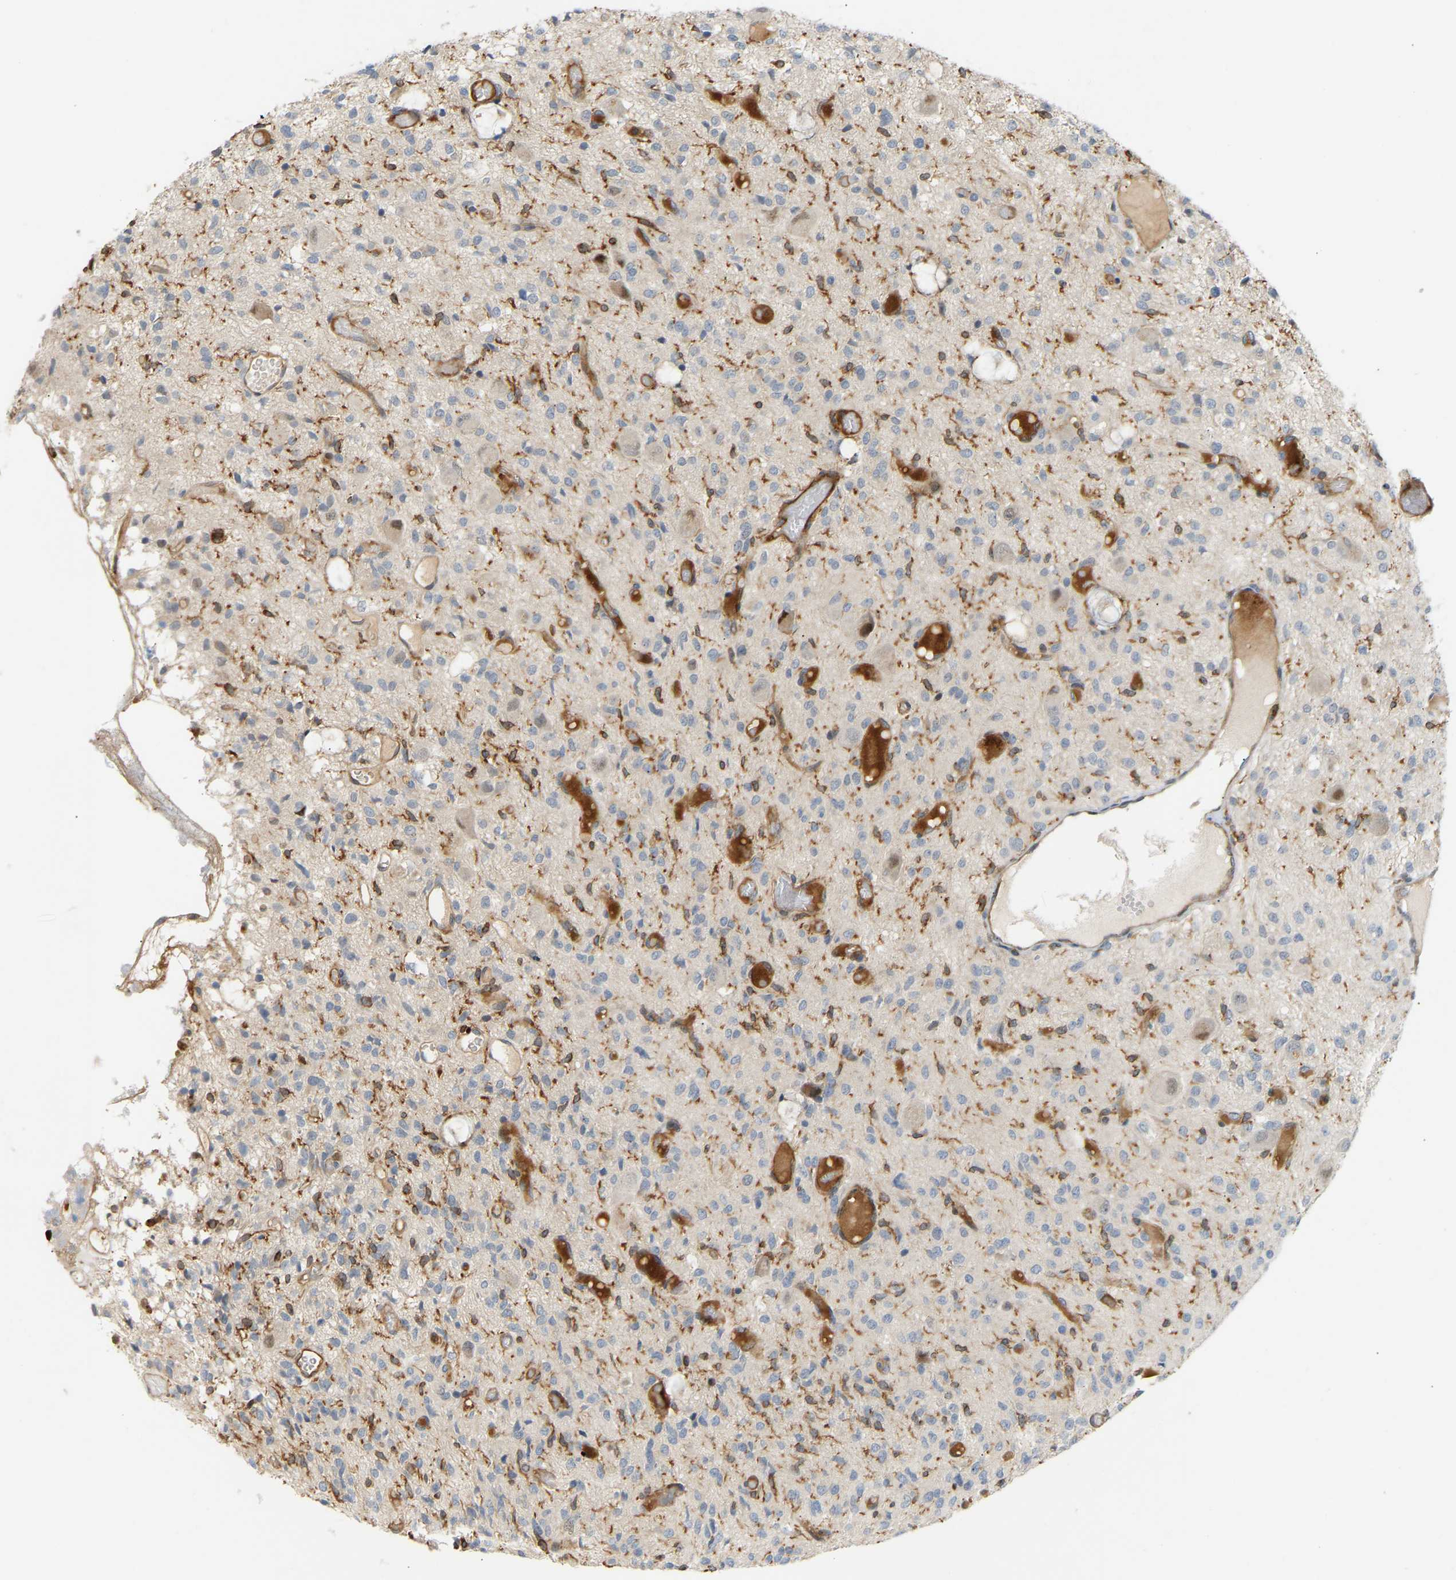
{"staining": {"intensity": "negative", "quantity": "none", "location": "none"}, "tissue": "glioma", "cell_type": "Tumor cells", "image_type": "cancer", "snomed": [{"axis": "morphology", "description": "Glioma, malignant, High grade"}, {"axis": "topography", "description": "Brain"}], "caption": "Immunohistochemistry (IHC) micrograph of neoplastic tissue: human high-grade glioma (malignant) stained with DAB (3,3'-diaminobenzidine) displays no significant protein positivity in tumor cells.", "gene": "PLCG2", "patient": {"sex": "female", "age": 59}}